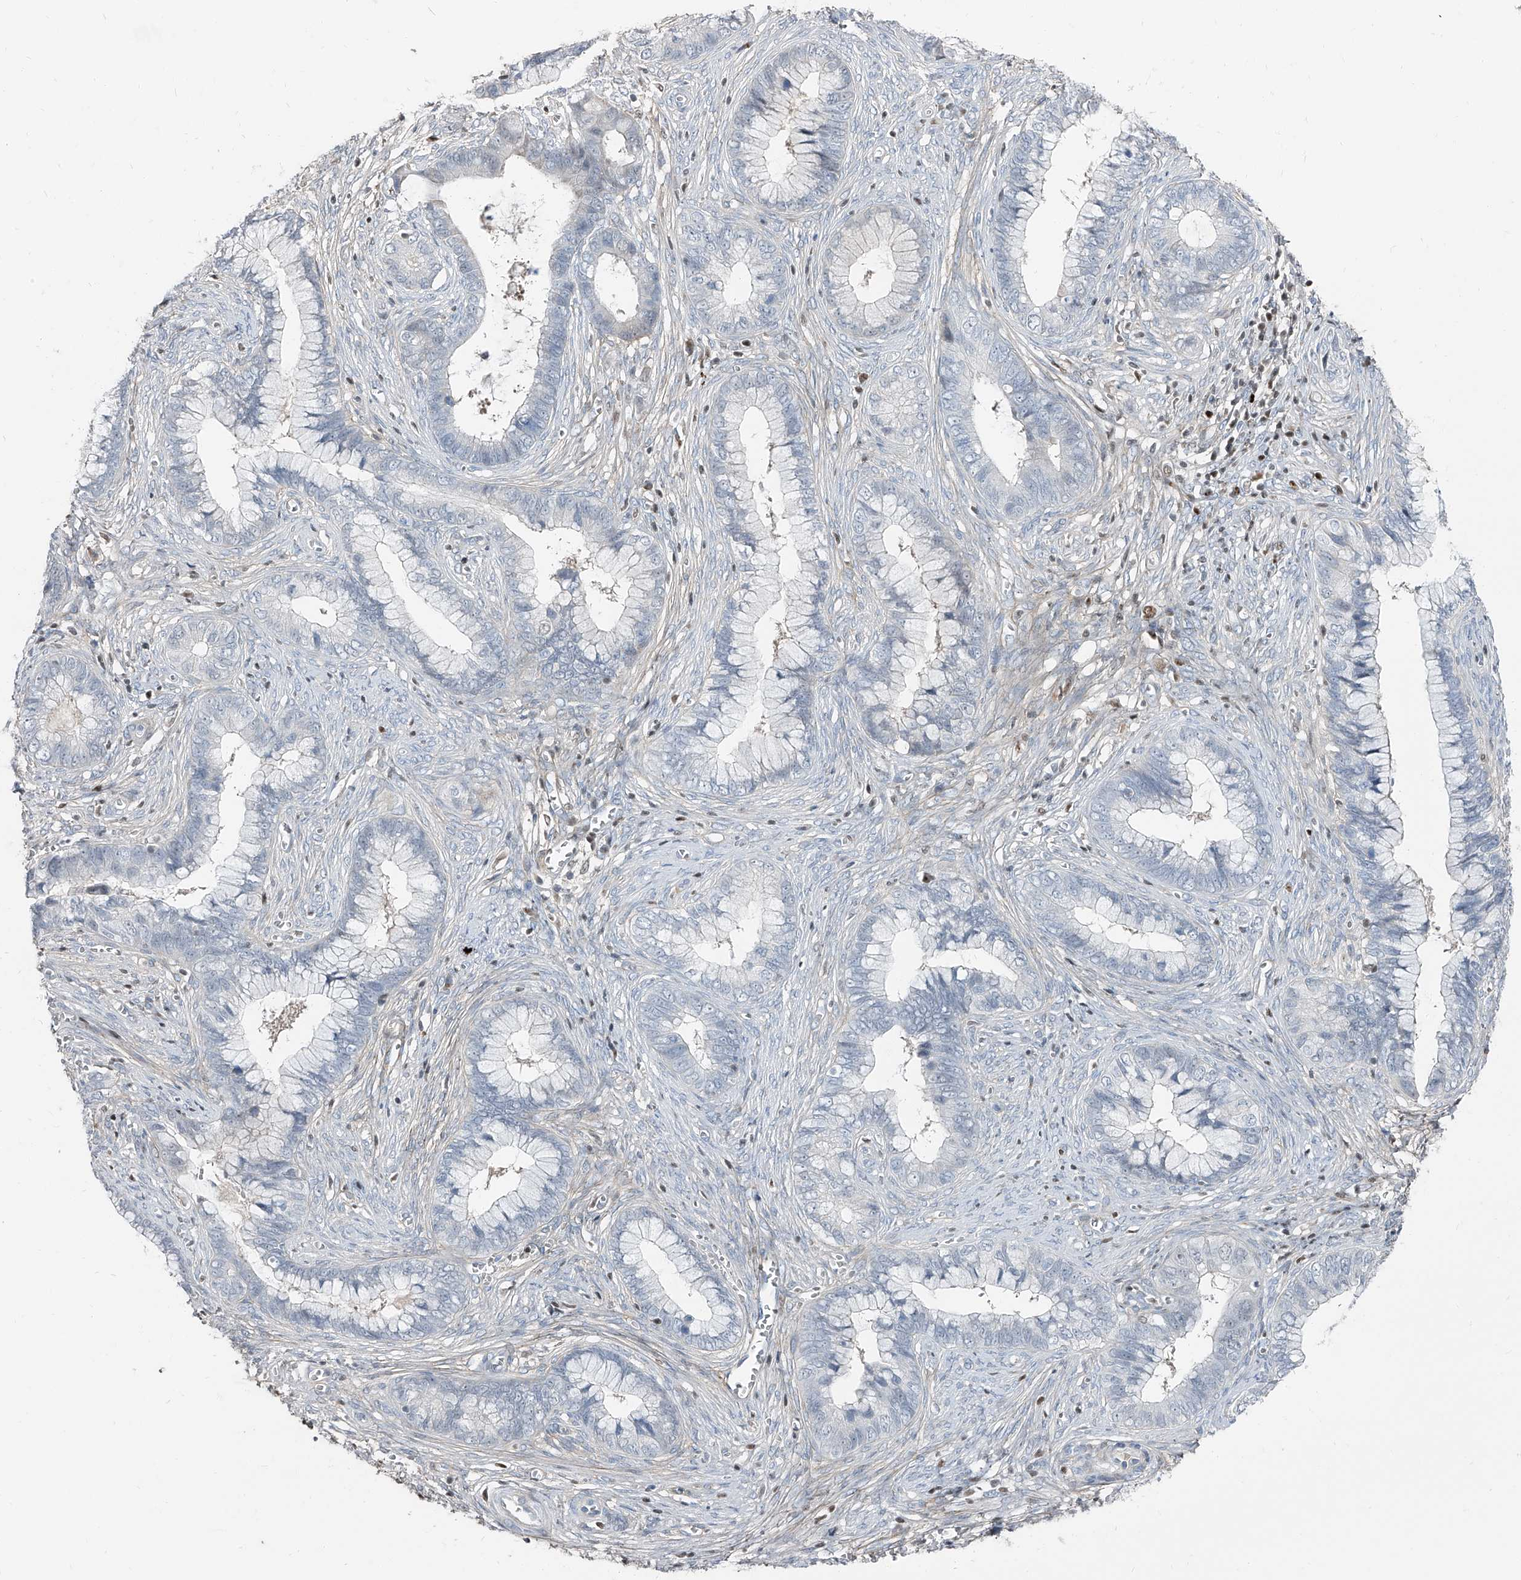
{"staining": {"intensity": "negative", "quantity": "none", "location": "none"}, "tissue": "cervical cancer", "cell_type": "Tumor cells", "image_type": "cancer", "snomed": [{"axis": "morphology", "description": "Adenocarcinoma, NOS"}, {"axis": "topography", "description": "Cervix"}], "caption": "Immunohistochemistry of human cervical cancer reveals no expression in tumor cells. (DAB IHC, high magnification).", "gene": "HOXA3", "patient": {"sex": "female", "age": 44}}